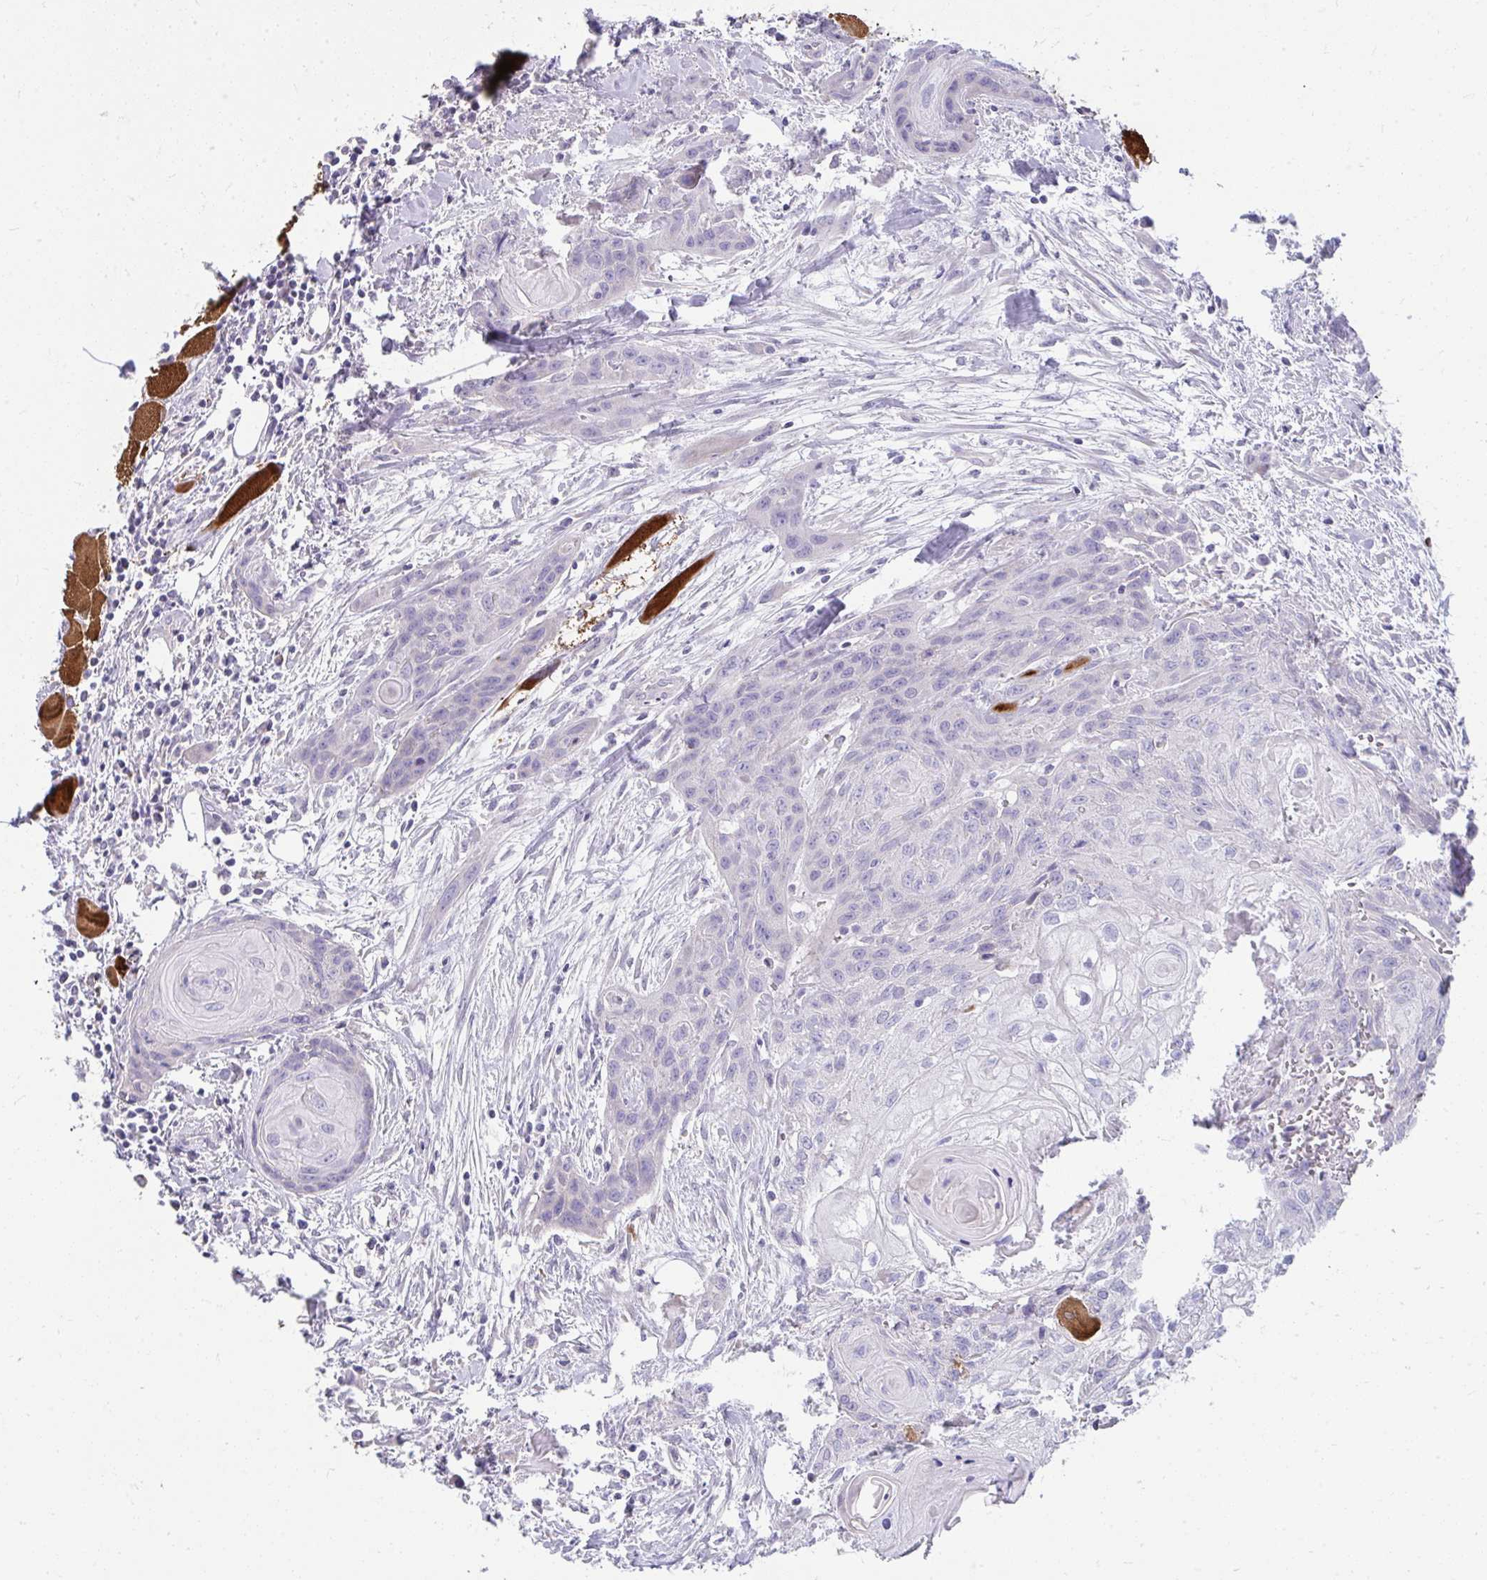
{"staining": {"intensity": "negative", "quantity": "none", "location": "none"}, "tissue": "head and neck cancer", "cell_type": "Tumor cells", "image_type": "cancer", "snomed": [{"axis": "morphology", "description": "Squamous cell carcinoma, NOS"}, {"axis": "topography", "description": "Oral tissue"}, {"axis": "topography", "description": "Head-Neck"}], "caption": "A high-resolution micrograph shows immunohistochemistry staining of head and neck squamous cell carcinoma, which displays no significant staining in tumor cells.", "gene": "PIGZ", "patient": {"sex": "male", "age": 58}}